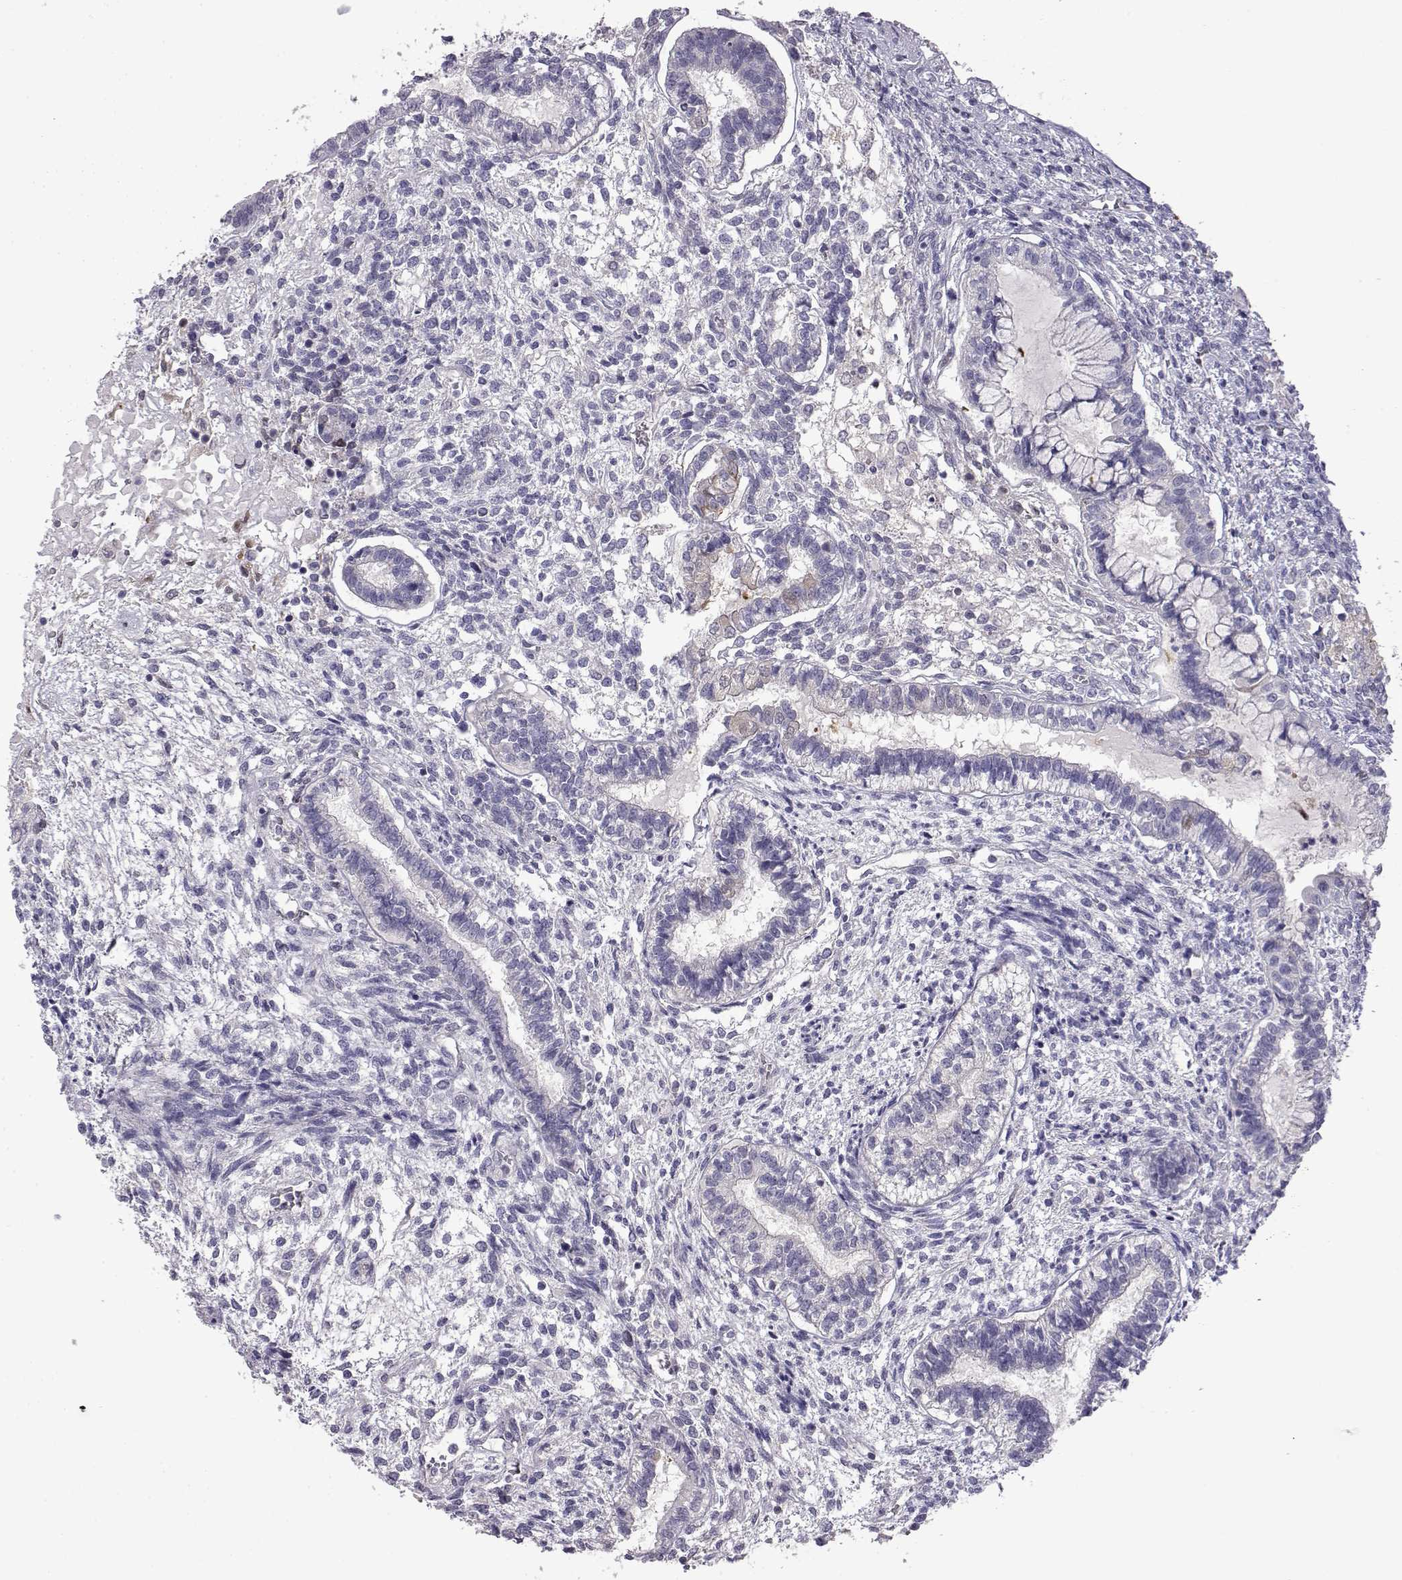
{"staining": {"intensity": "negative", "quantity": "none", "location": "none"}, "tissue": "testis cancer", "cell_type": "Tumor cells", "image_type": "cancer", "snomed": [{"axis": "morphology", "description": "Carcinoma, Embryonal, NOS"}, {"axis": "topography", "description": "Testis"}], "caption": "An IHC image of testis cancer is shown. There is no staining in tumor cells of testis cancer.", "gene": "VGF", "patient": {"sex": "male", "age": 37}}